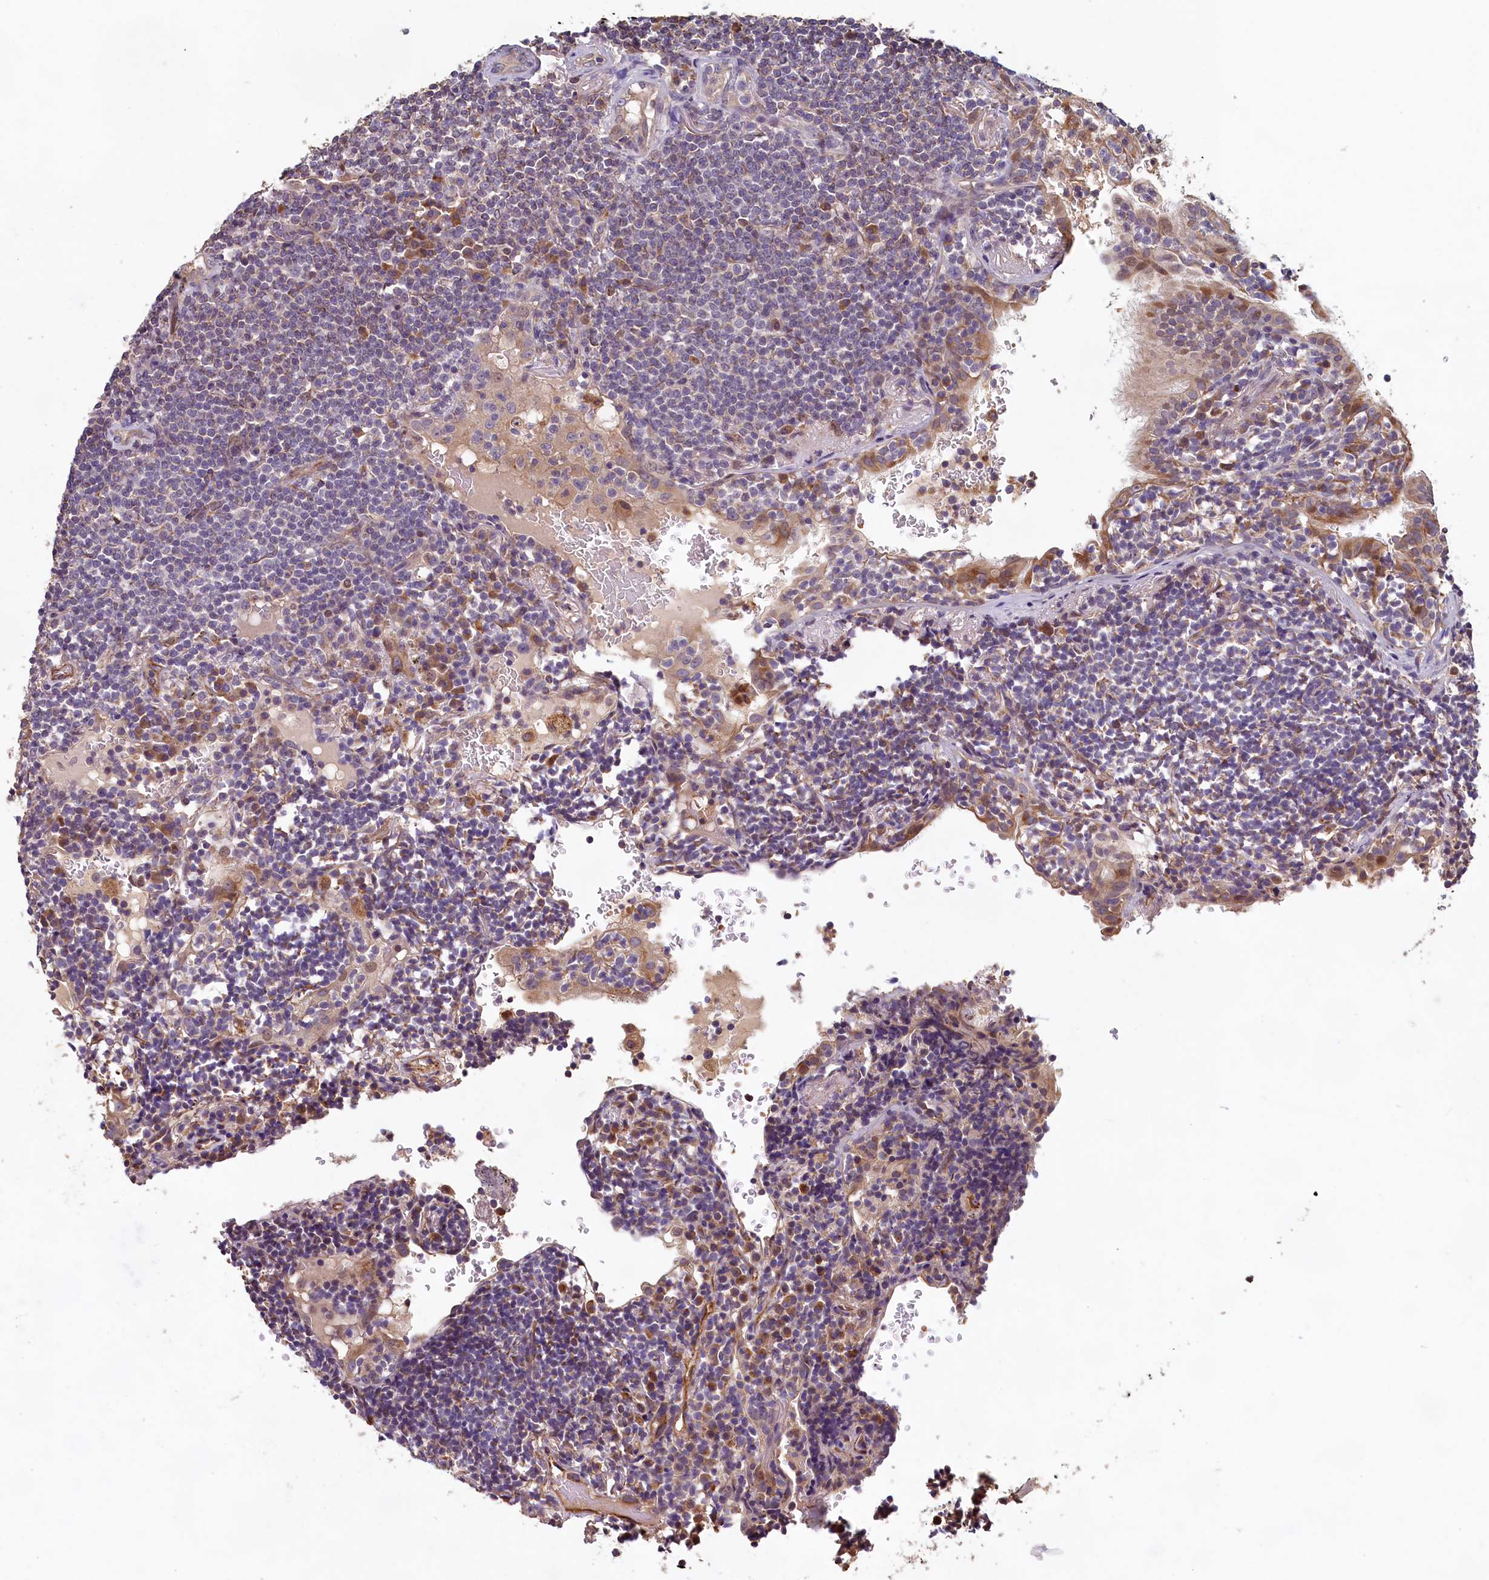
{"staining": {"intensity": "negative", "quantity": "none", "location": "none"}, "tissue": "lymphoma", "cell_type": "Tumor cells", "image_type": "cancer", "snomed": [{"axis": "morphology", "description": "Malignant lymphoma, non-Hodgkin's type, Low grade"}, {"axis": "topography", "description": "Lung"}], "caption": "High magnification brightfield microscopy of lymphoma stained with DAB (3,3'-diaminobenzidine) (brown) and counterstained with hematoxylin (blue): tumor cells show no significant expression.", "gene": "ACSBG1", "patient": {"sex": "female", "age": 71}}